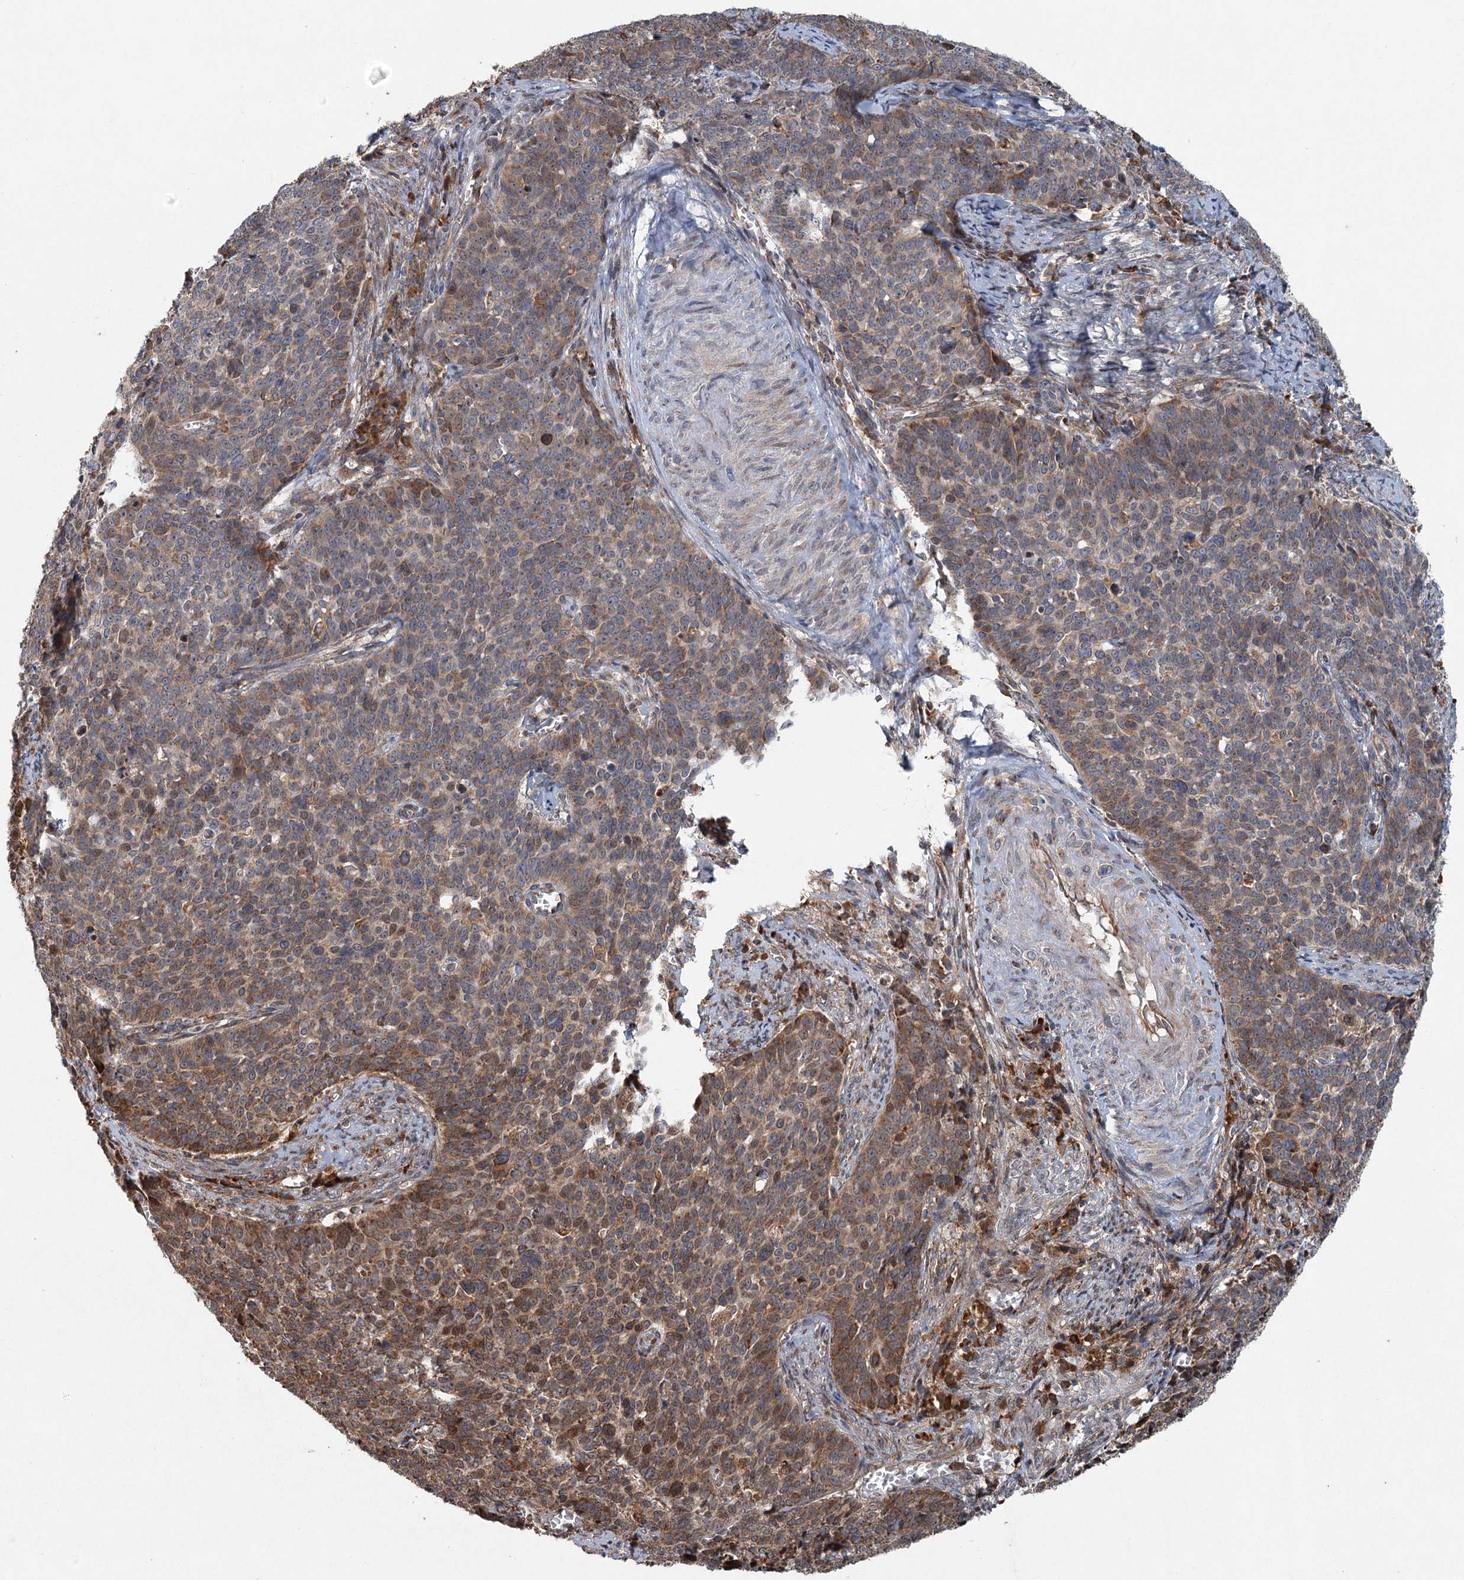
{"staining": {"intensity": "moderate", "quantity": "25%-75%", "location": "cytoplasmic/membranous,nuclear"}, "tissue": "cervical cancer", "cell_type": "Tumor cells", "image_type": "cancer", "snomed": [{"axis": "morphology", "description": "Squamous cell carcinoma, NOS"}, {"axis": "topography", "description": "Cervix"}], "caption": "A micrograph of human cervical cancer (squamous cell carcinoma) stained for a protein demonstrates moderate cytoplasmic/membranous and nuclear brown staining in tumor cells.", "gene": "SRPX2", "patient": {"sex": "female", "age": 39}}